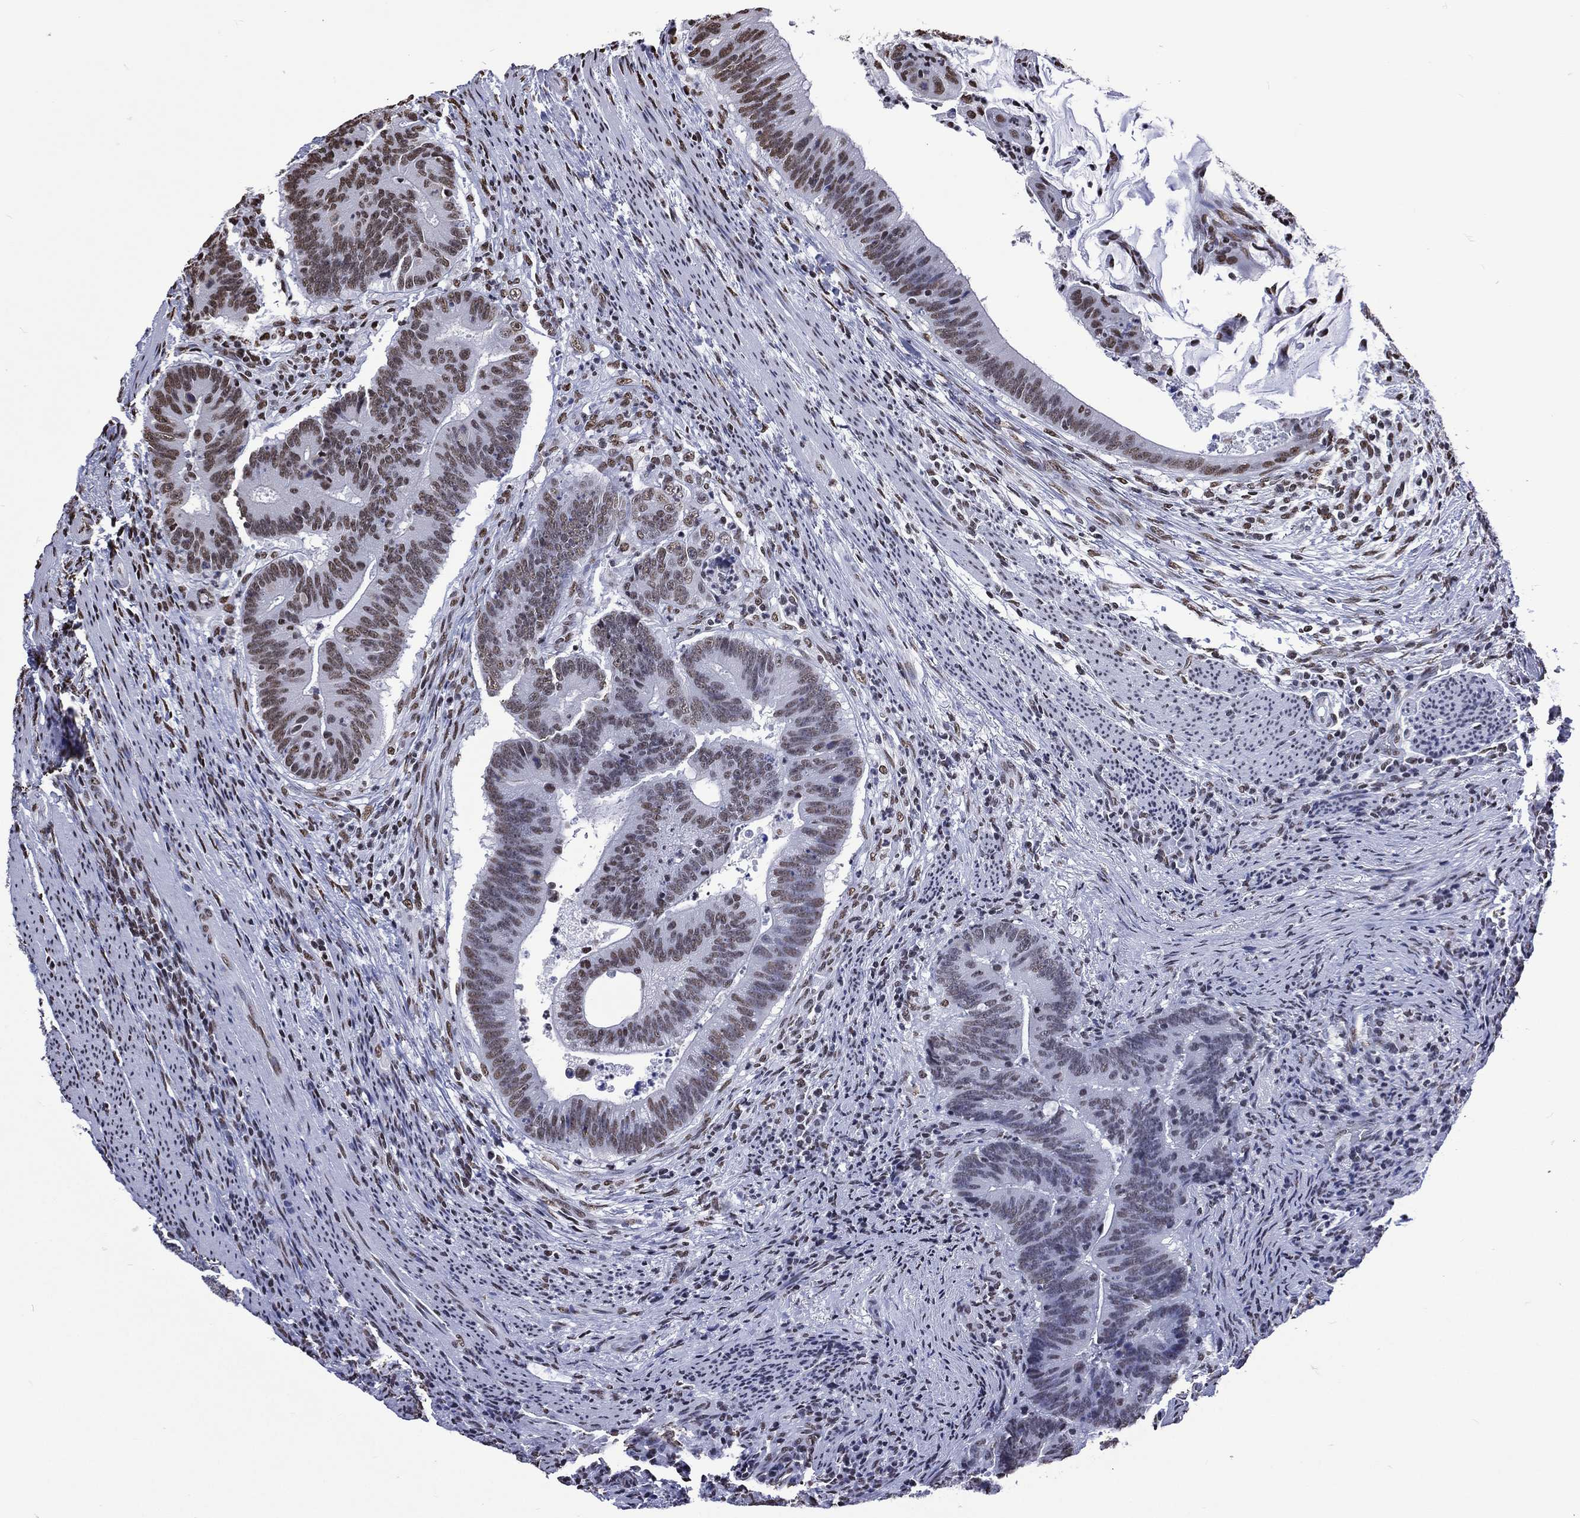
{"staining": {"intensity": "moderate", "quantity": "25%-75%", "location": "nuclear"}, "tissue": "colorectal cancer", "cell_type": "Tumor cells", "image_type": "cancer", "snomed": [{"axis": "morphology", "description": "Adenocarcinoma, NOS"}, {"axis": "topography", "description": "Colon"}], "caption": "A brown stain highlights moderate nuclear expression of a protein in adenocarcinoma (colorectal) tumor cells.", "gene": "RETREG2", "patient": {"sex": "female", "age": 87}}